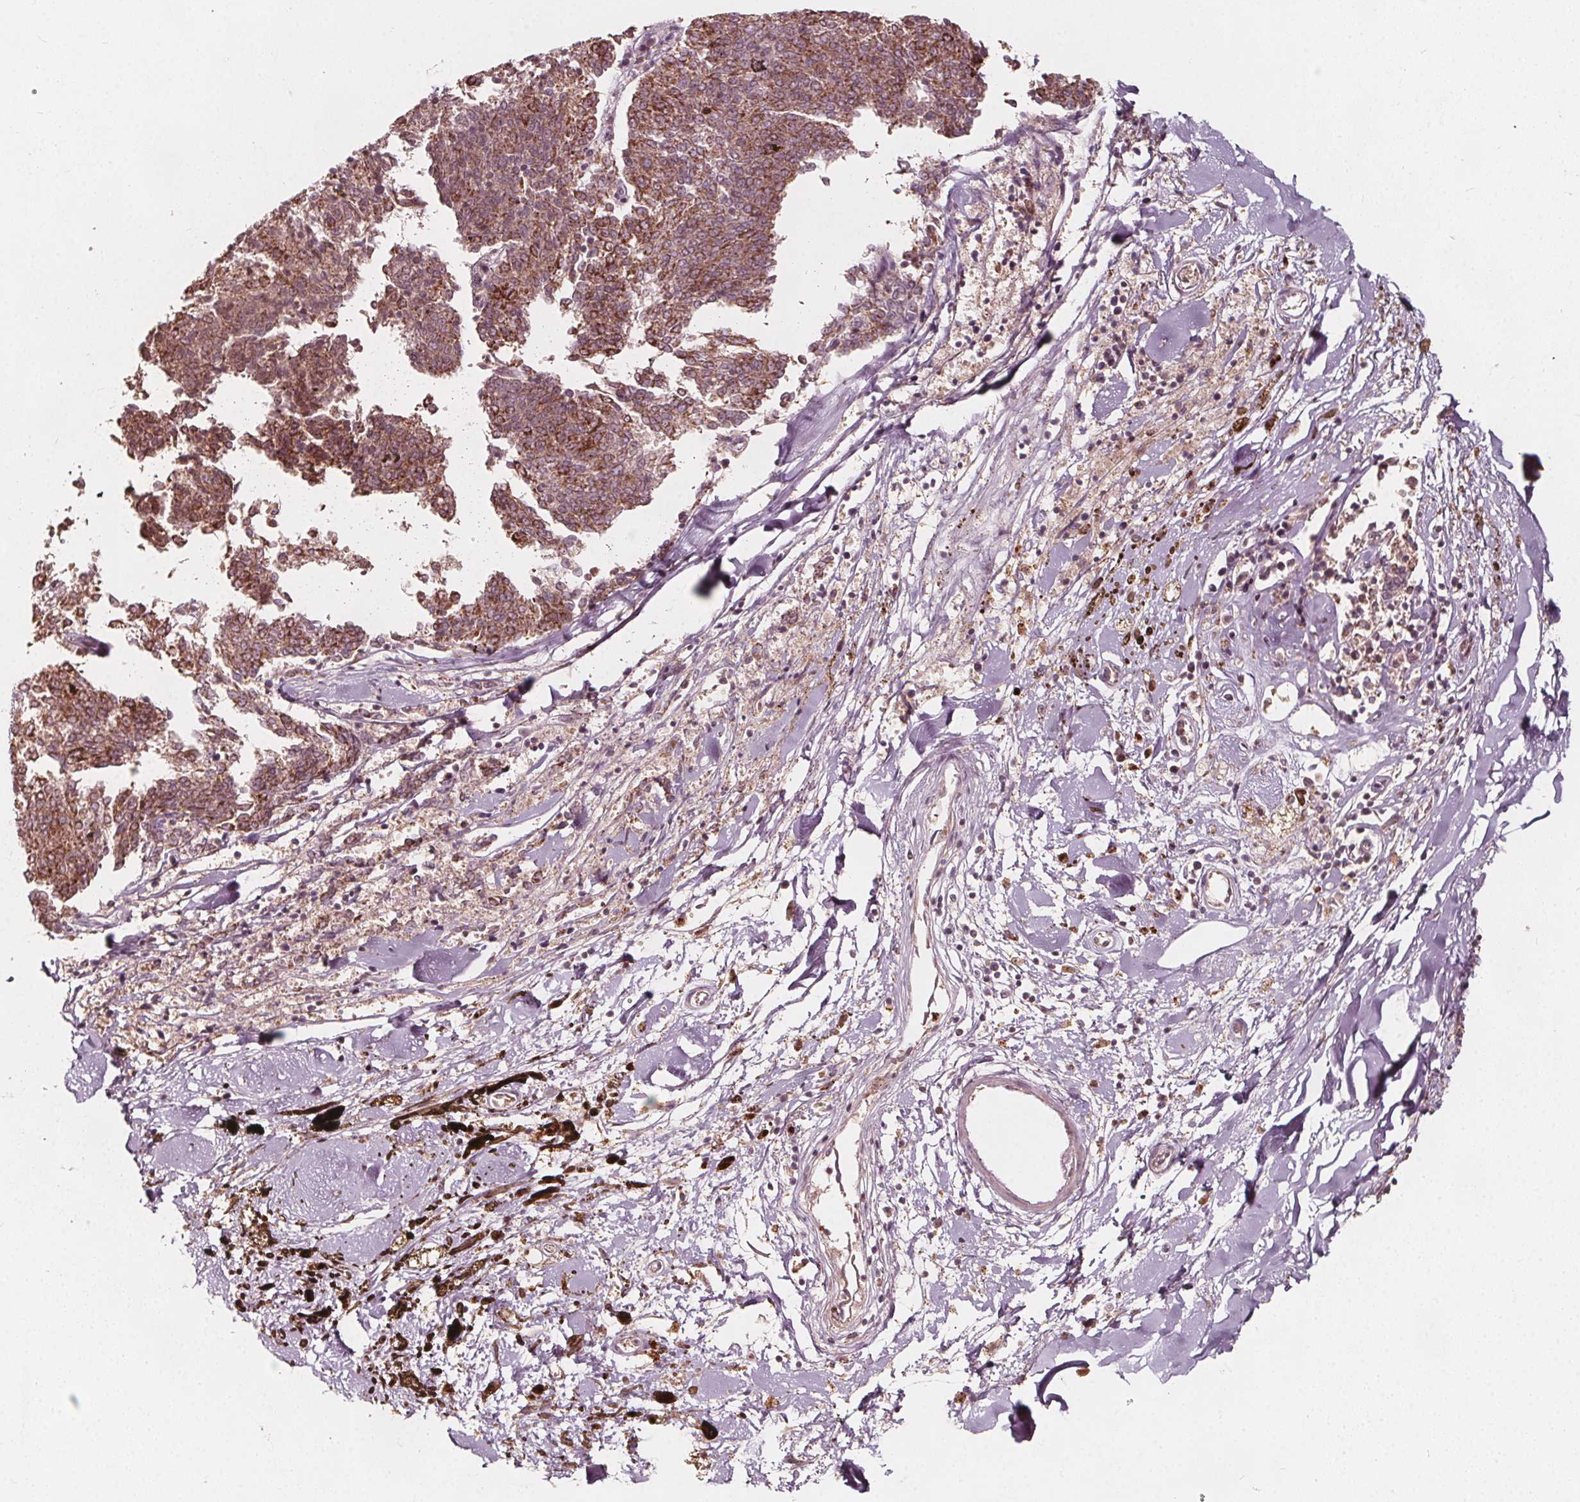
{"staining": {"intensity": "moderate", "quantity": ">75%", "location": "cytoplasmic/membranous"}, "tissue": "melanoma", "cell_type": "Tumor cells", "image_type": "cancer", "snomed": [{"axis": "morphology", "description": "Malignant melanoma, NOS"}, {"axis": "topography", "description": "Skin"}], "caption": "Protein staining displays moderate cytoplasmic/membranous expression in approximately >75% of tumor cells in melanoma.", "gene": "AIP", "patient": {"sex": "female", "age": 72}}